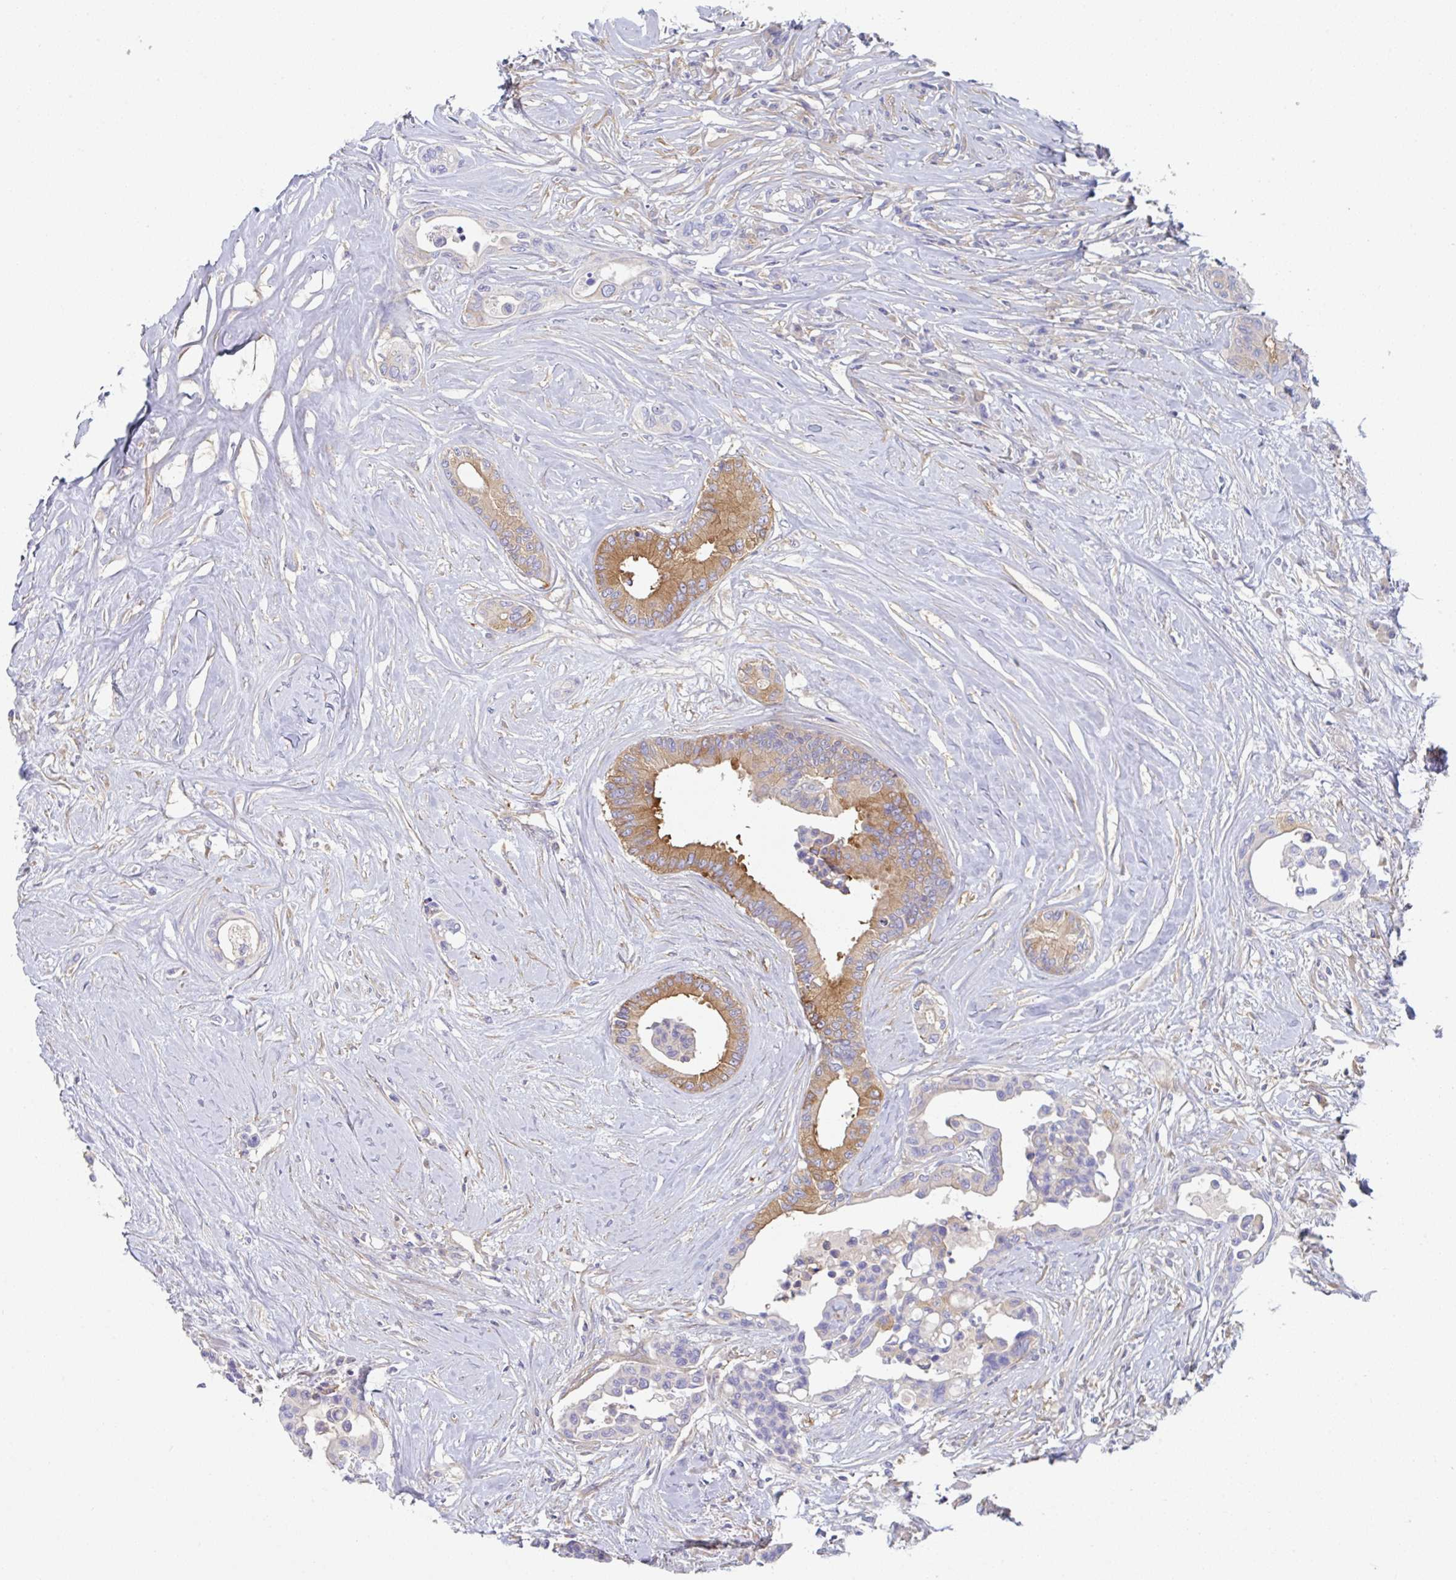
{"staining": {"intensity": "moderate", "quantity": "25%-75%", "location": "cytoplasmic/membranous"}, "tissue": "colorectal cancer", "cell_type": "Tumor cells", "image_type": "cancer", "snomed": [{"axis": "morphology", "description": "Normal tissue, NOS"}, {"axis": "morphology", "description": "Adenocarcinoma, NOS"}, {"axis": "topography", "description": "Colon"}], "caption": "The image reveals staining of colorectal cancer, revealing moderate cytoplasmic/membranous protein expression (brown color) within tumor cells.", "gene": "AMPD2", "patient": {"sex": "male", "age": 82}}